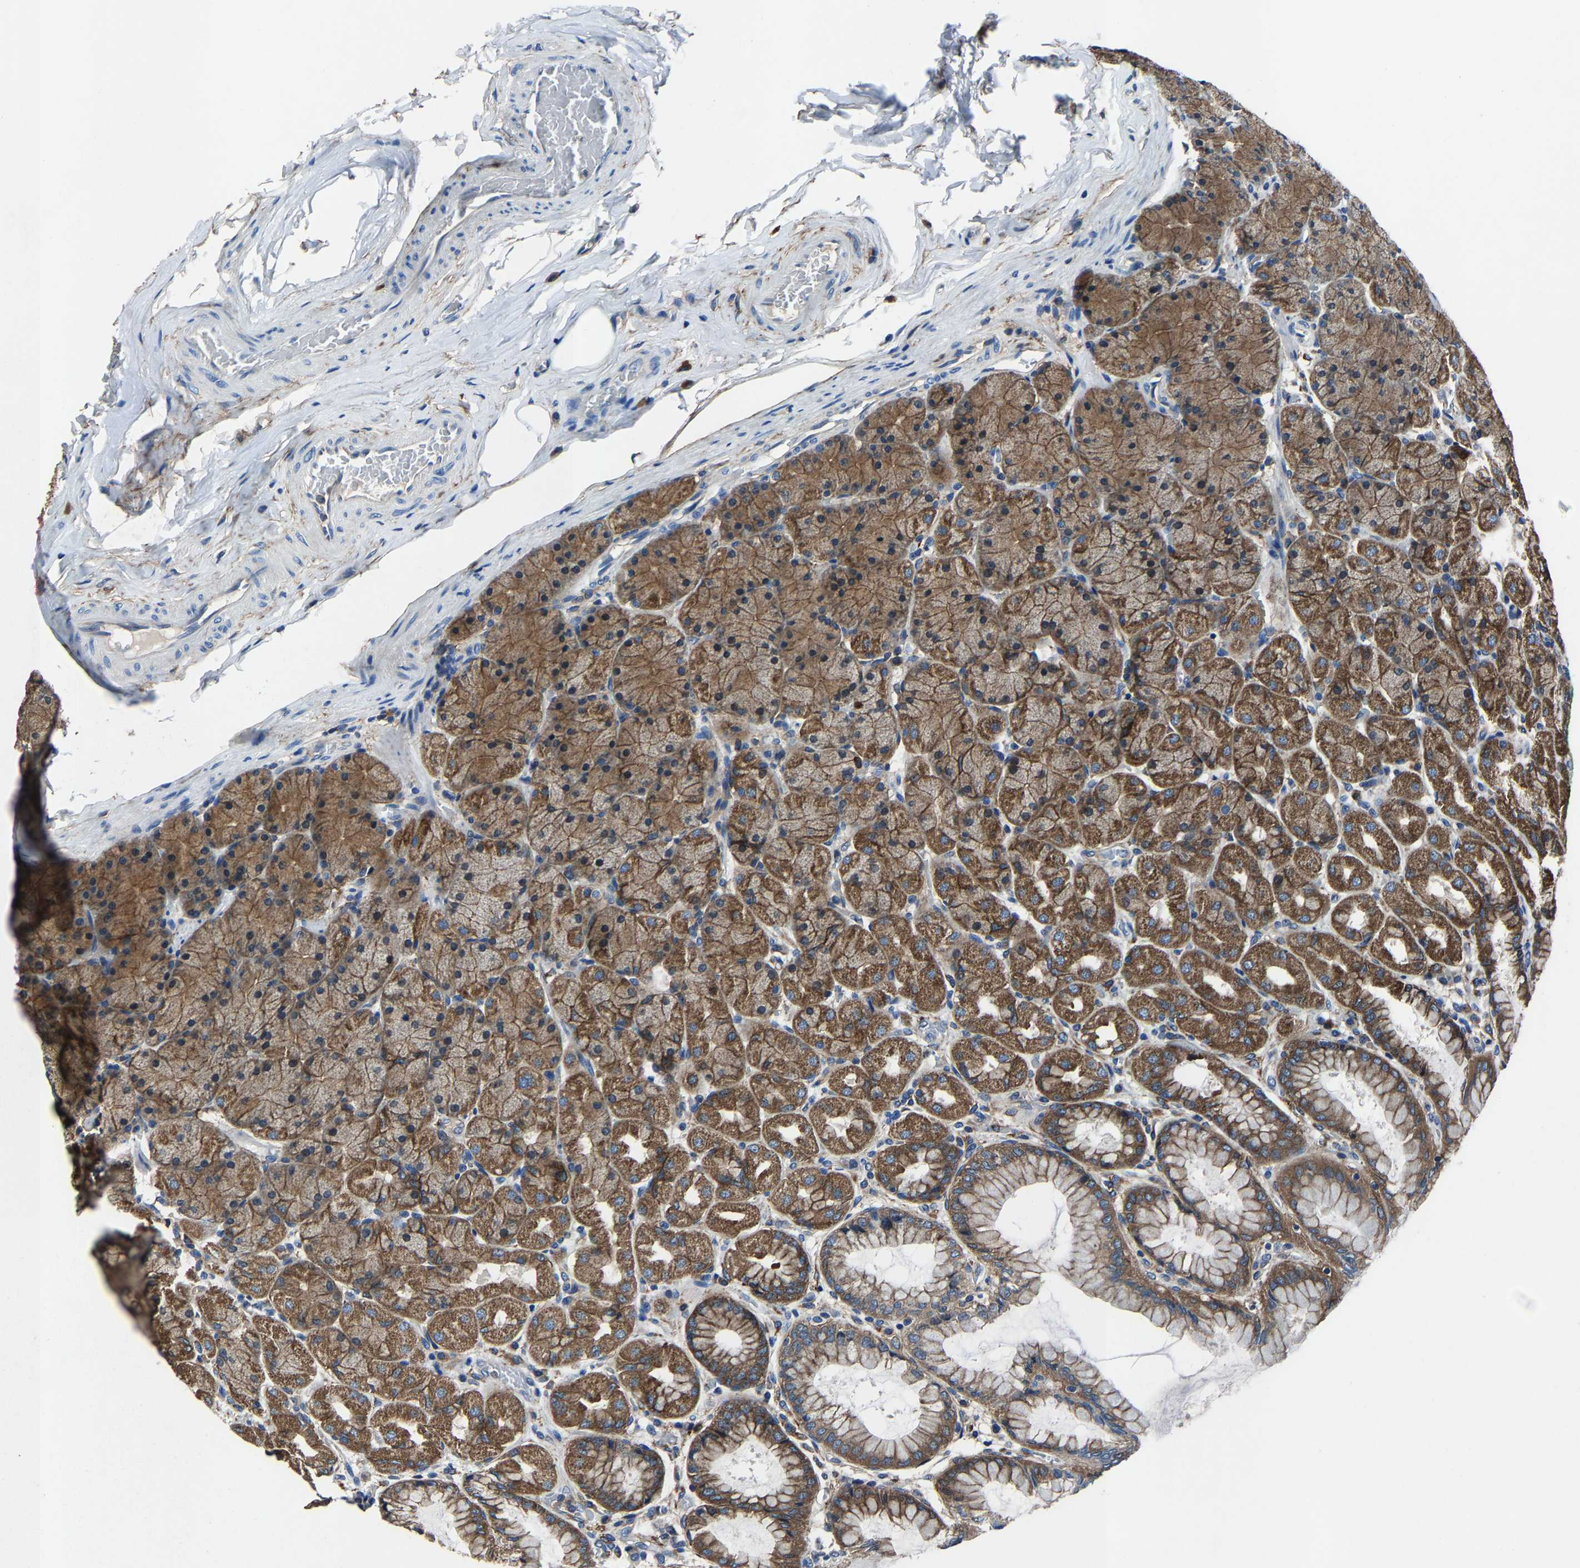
{"staining": {"intensity": "strong", "quantity": ">75%", "location": "cytoplasmic/membranous"}, "tissue": "stomach", "cell_type": "Glandular cells", "image_type": "normal", "snomed": [{"axis": "morphology", "description": "Normal tissue, NOS"}, {"axis": "topography", "description": "Stomach, upper"}], "caption": "Stomach stained with DAB IHC exhibits high levels of strong cytoplasmic/membranous staining in approximately >75% of glandular cells.", "gene": "KIAA1958", "patient": {"sex": "female", "age": 56}}